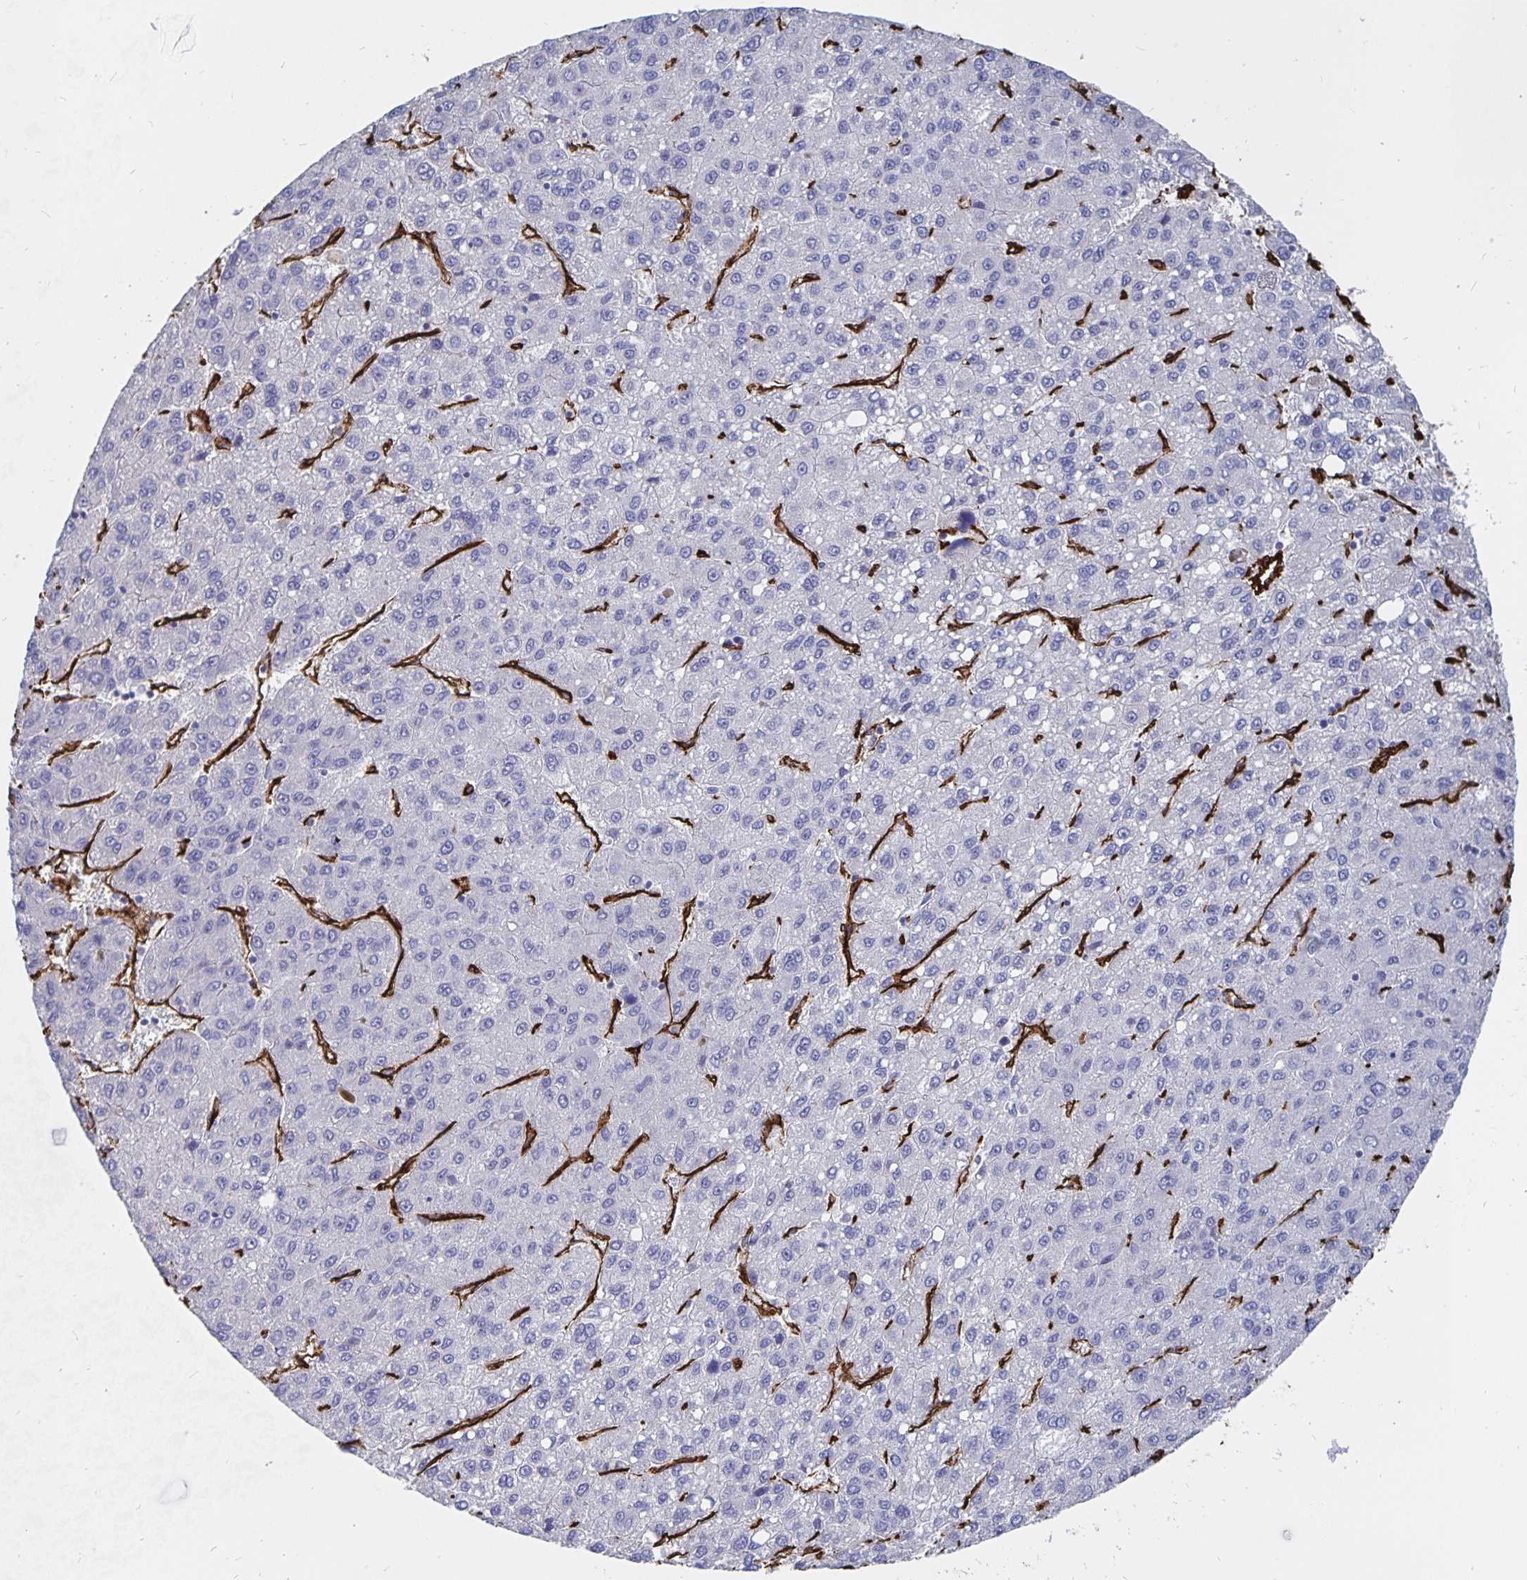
{"staining": {"intensity": "negative", "quantity": "none", "location": "none"}, "tissue": "liver cancer", "cell_type": "Tumor cells", "image_type": "cancer", "snomed": [{"axis": "morphology", "description": "Carcinoma, Hepatocellular, NOS"}, {"axis": "topography", "description": "Liver"}], "caption": "An image of human hepatocellular carcinoma (liver) is negative for staining in tumor cells.", "gene": "DCHS2", "patient": {"sex": "female", "age": 82}}